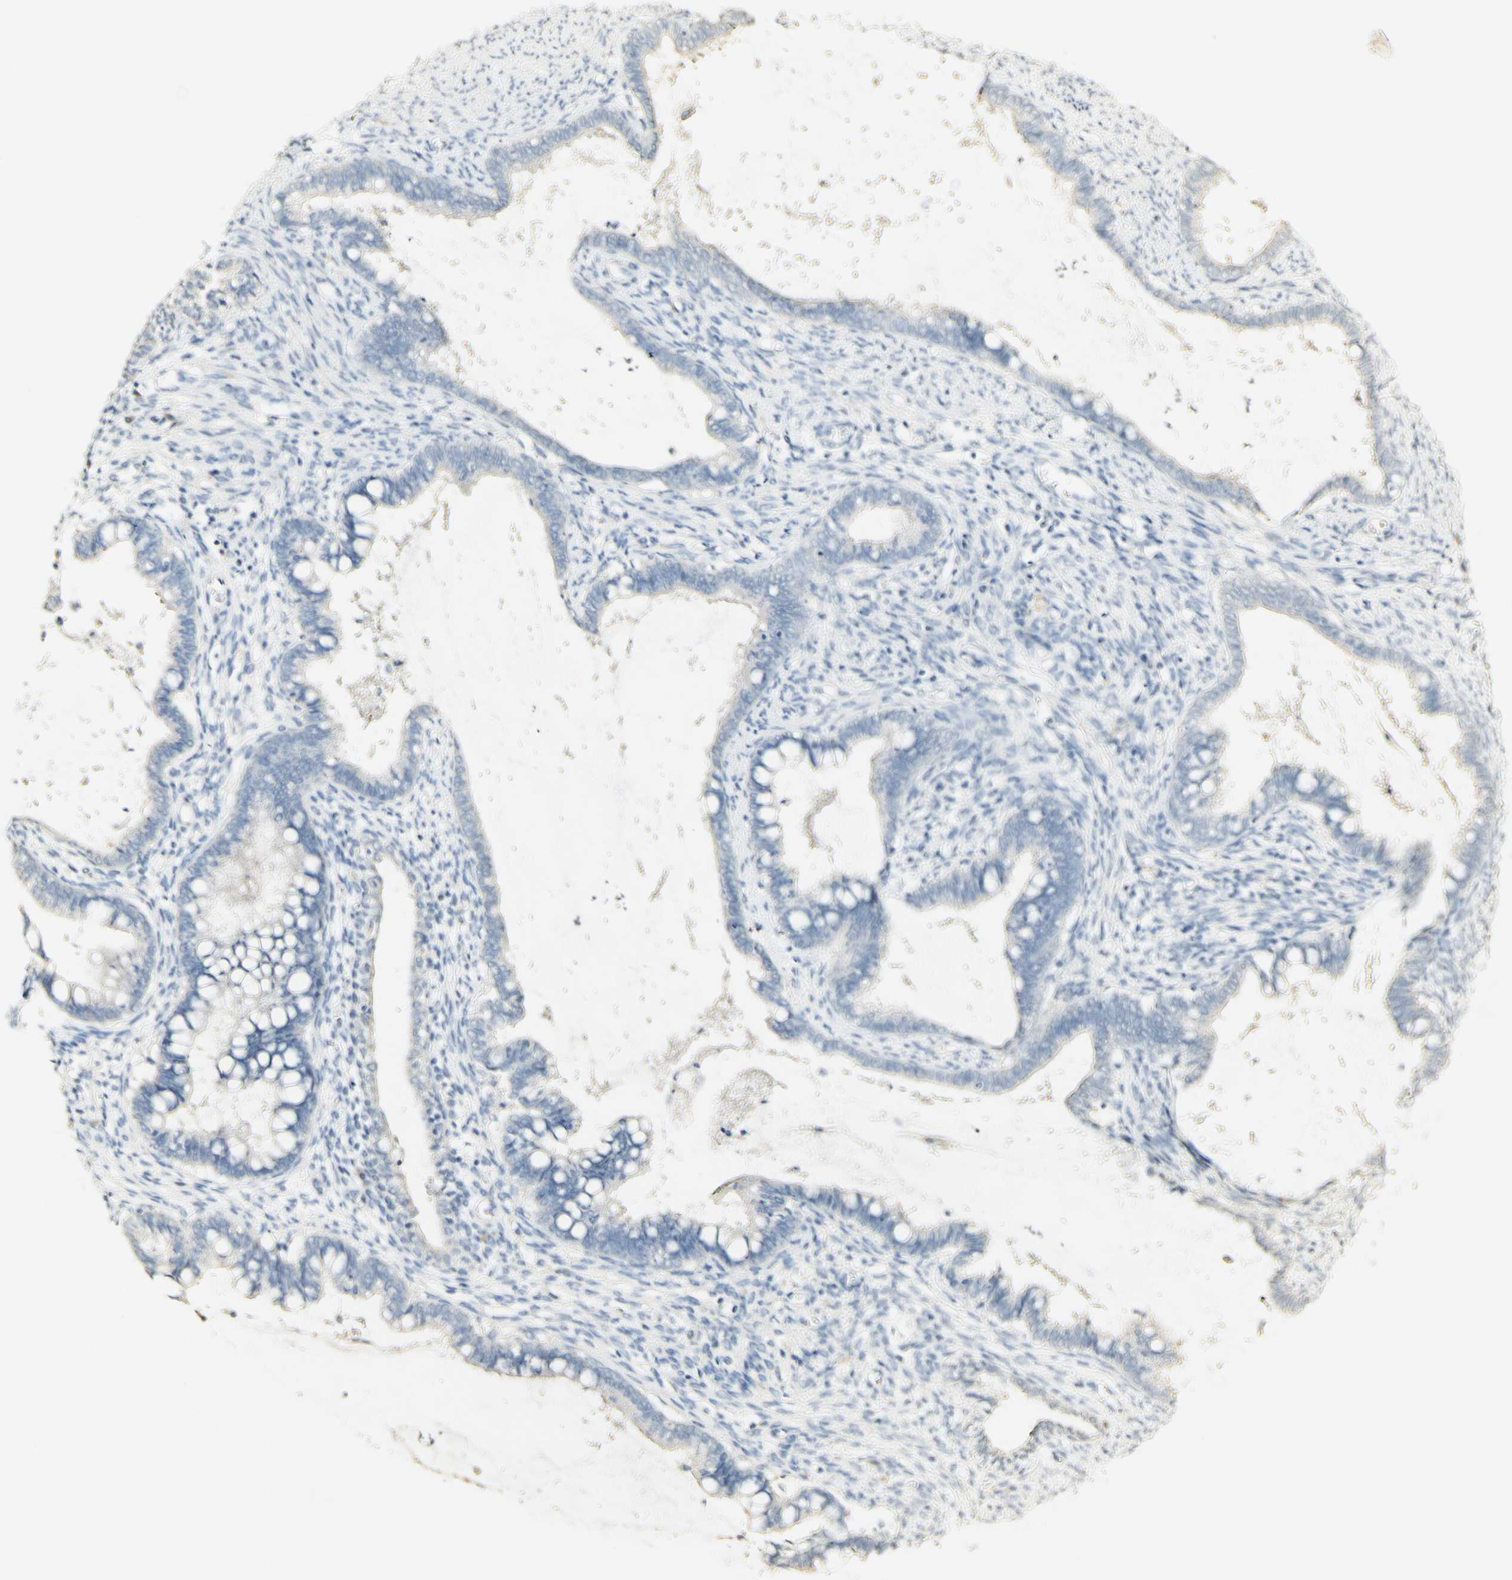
{"staining": {"intensity": "negative", "quantity": "none", "location": "none"}, "tissue": "cervical cancer", "cell_type": "Tumor cells", "image_type": "cancer", "snomed": [{"axis": "morphology", "description": "Adenocarcinoma, NOS"}, {"axis": "topography", "description": "Cervix"}], "caption": "This is an immunohistochemistry (IHC) histopathology image of human cervical adenocarcinoma. There is no expression in tumor cells.", "gene": "FMO3", "patient": {"sex": "female", "age": 44}}